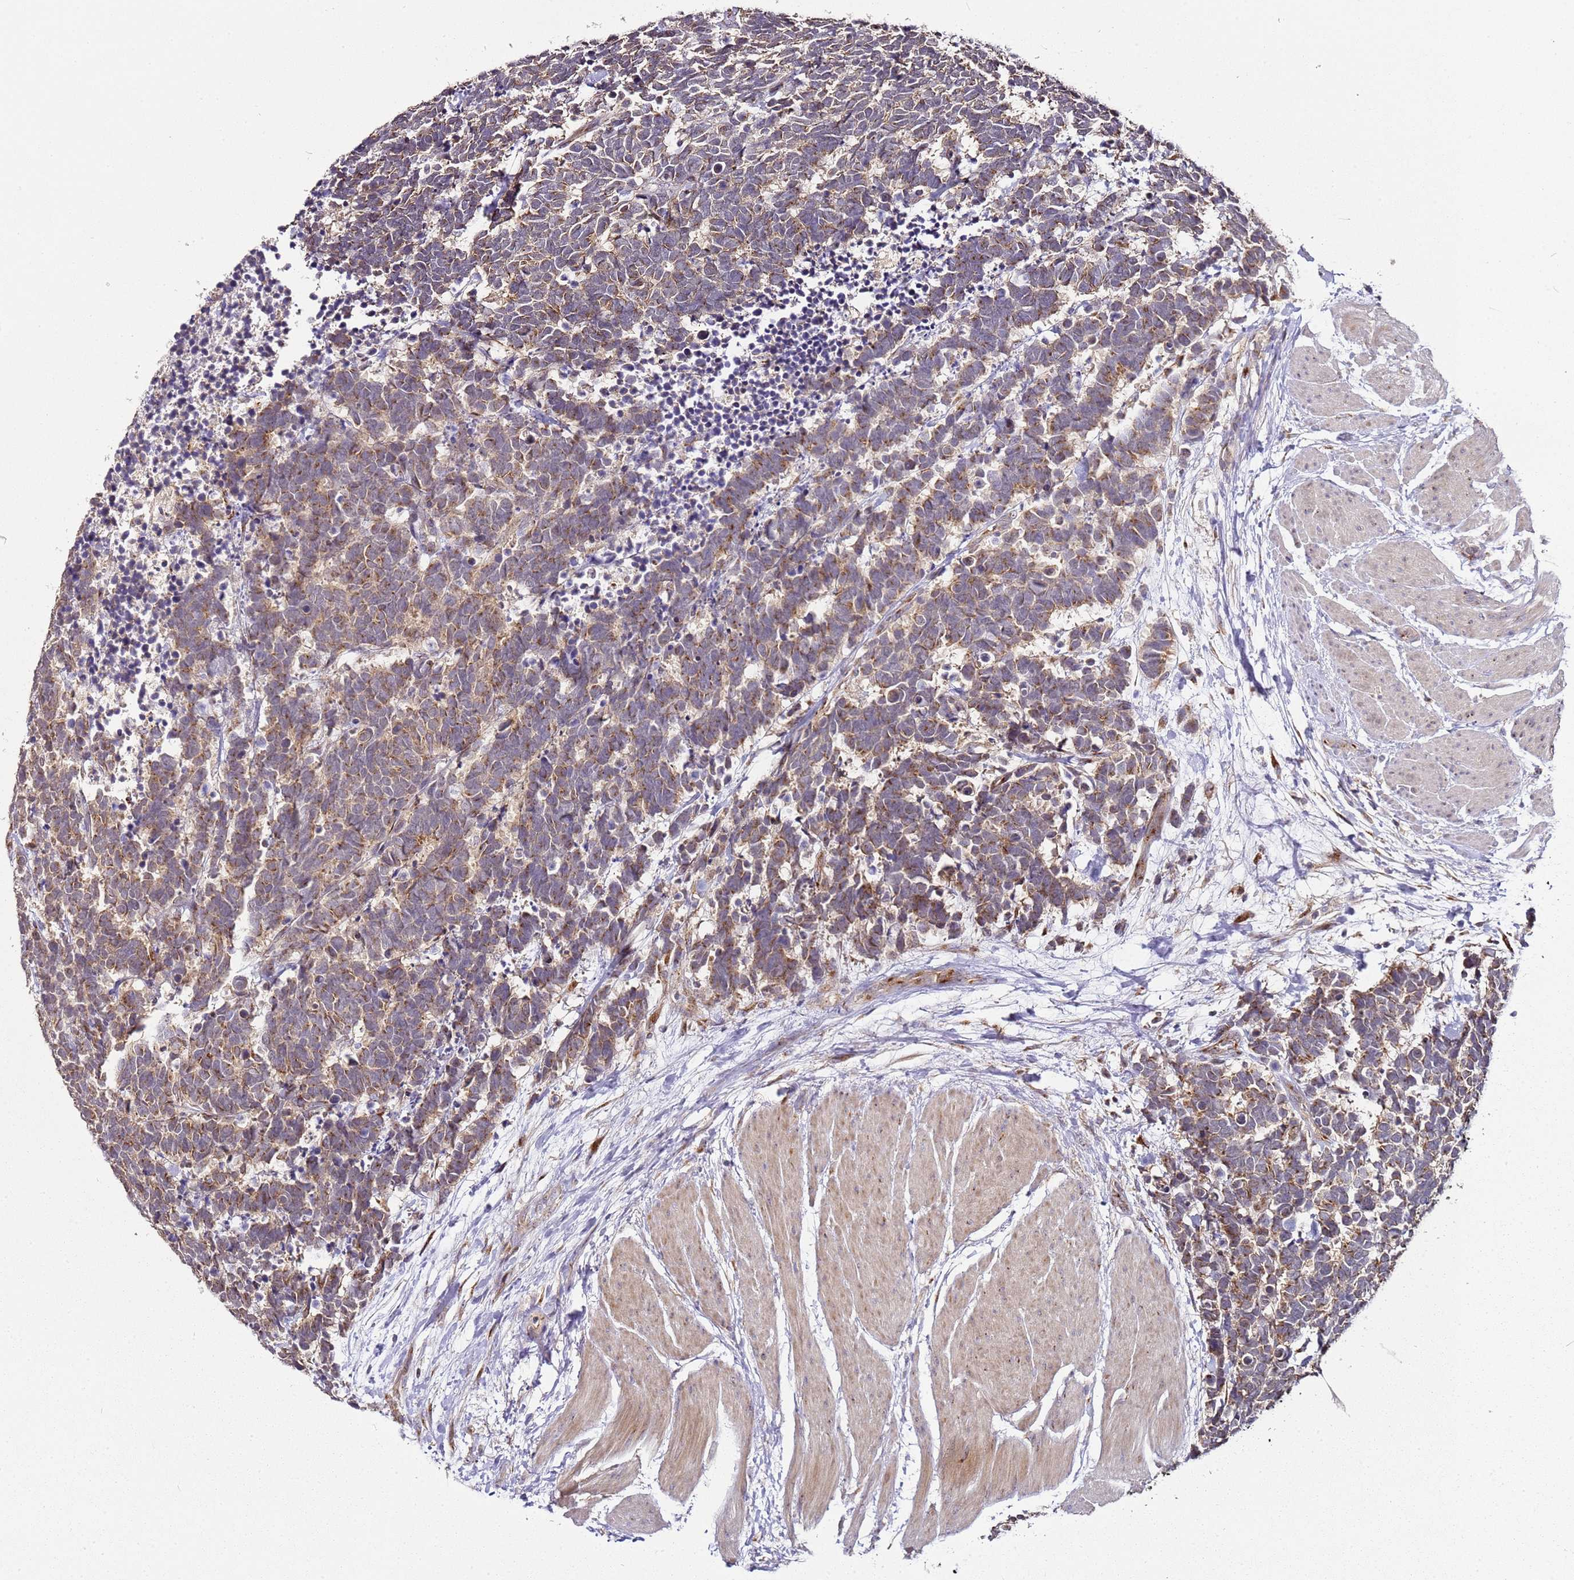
{"staining": {"intensity": "weak", "quantity": ">75%", "location": "cytoplasmic/membranous"}, "tissue": "carcinoid", "cell_type": "Tumor cells", "image_type": "cancer", "snomed": [{"axis": "morphology", "description": "Carcinoma, NOS"}, {"axis": "morphology", "description": "Carcinoid, malignant, NOS"}, {"axis": "topography", "description": "Urinary bladder"}], "caption": "Carcinoid stained with DAB (3,3'-diaminobenzidine) IHC reveals low levels of weak cytoplasmic/membranous positivity in approximately >75% of tumor cells. Using DAB (3,3'-diaminobenzidine) (brown) and hematoxylin (blue) stains, captured at high magnification using brightfield microscopy.", "gene": "MRPL49", "patient": {"sex": "male", "age": 57}}